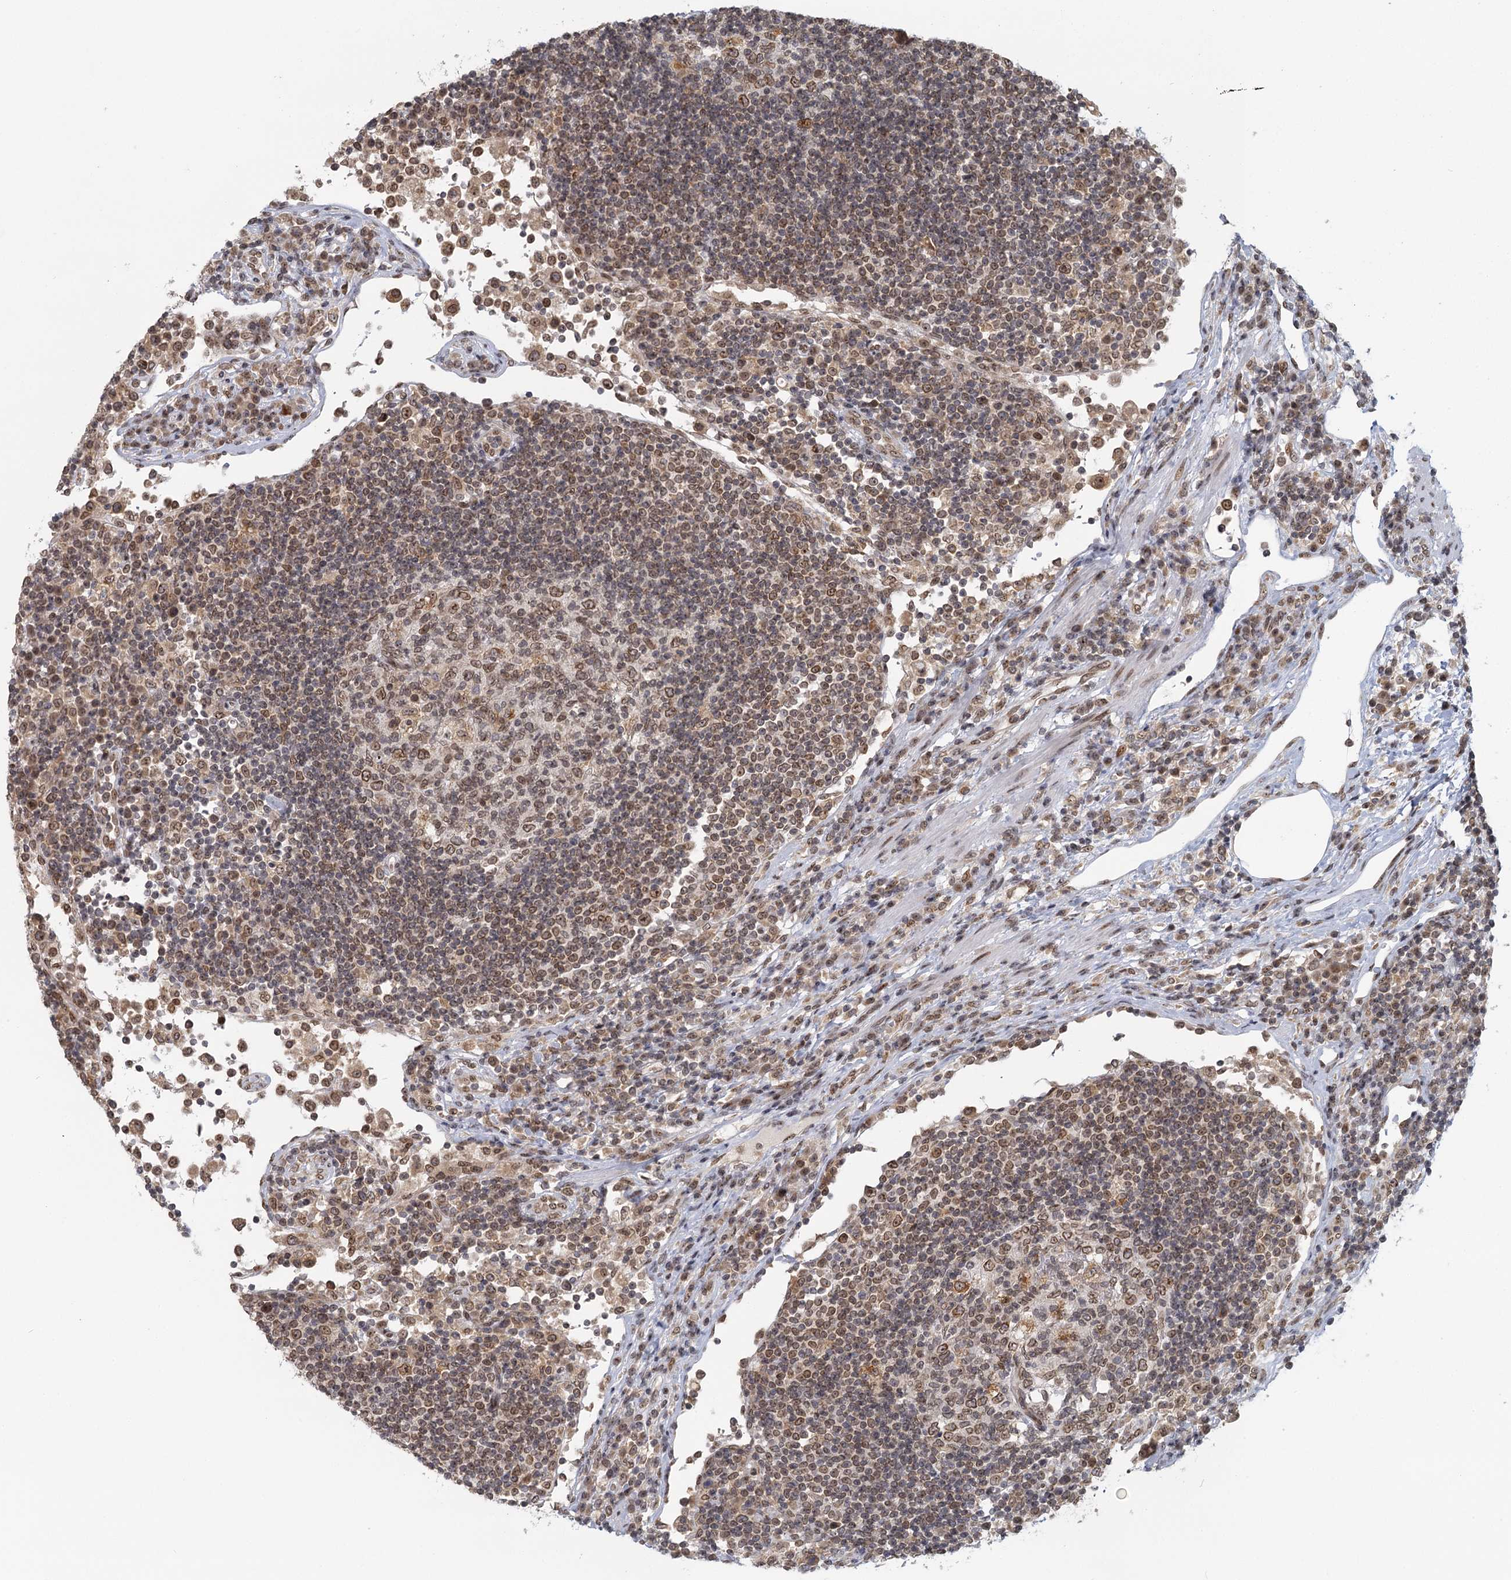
{"staining": {"intensity": "moderate", "quantity": "25%-75%", "location": "nuclear"}, "tissue": "lymph node", "cell_type": "Germinal center cells", "image_type": "normal", "snomed": [{"axis": "morphology", "description": "Normal tissue, NOS"}, {"axis": "topography", "description": "Lymph node"}], "caption": "A brown stain shows moderate nuclear expression of a protein in germinal center cells of benign lymph node. (brown staining indicates protein expression, while blue staining denotes nuclei).", "gene": "TREX1", "patient": {"sex": "female", "age": 53}}